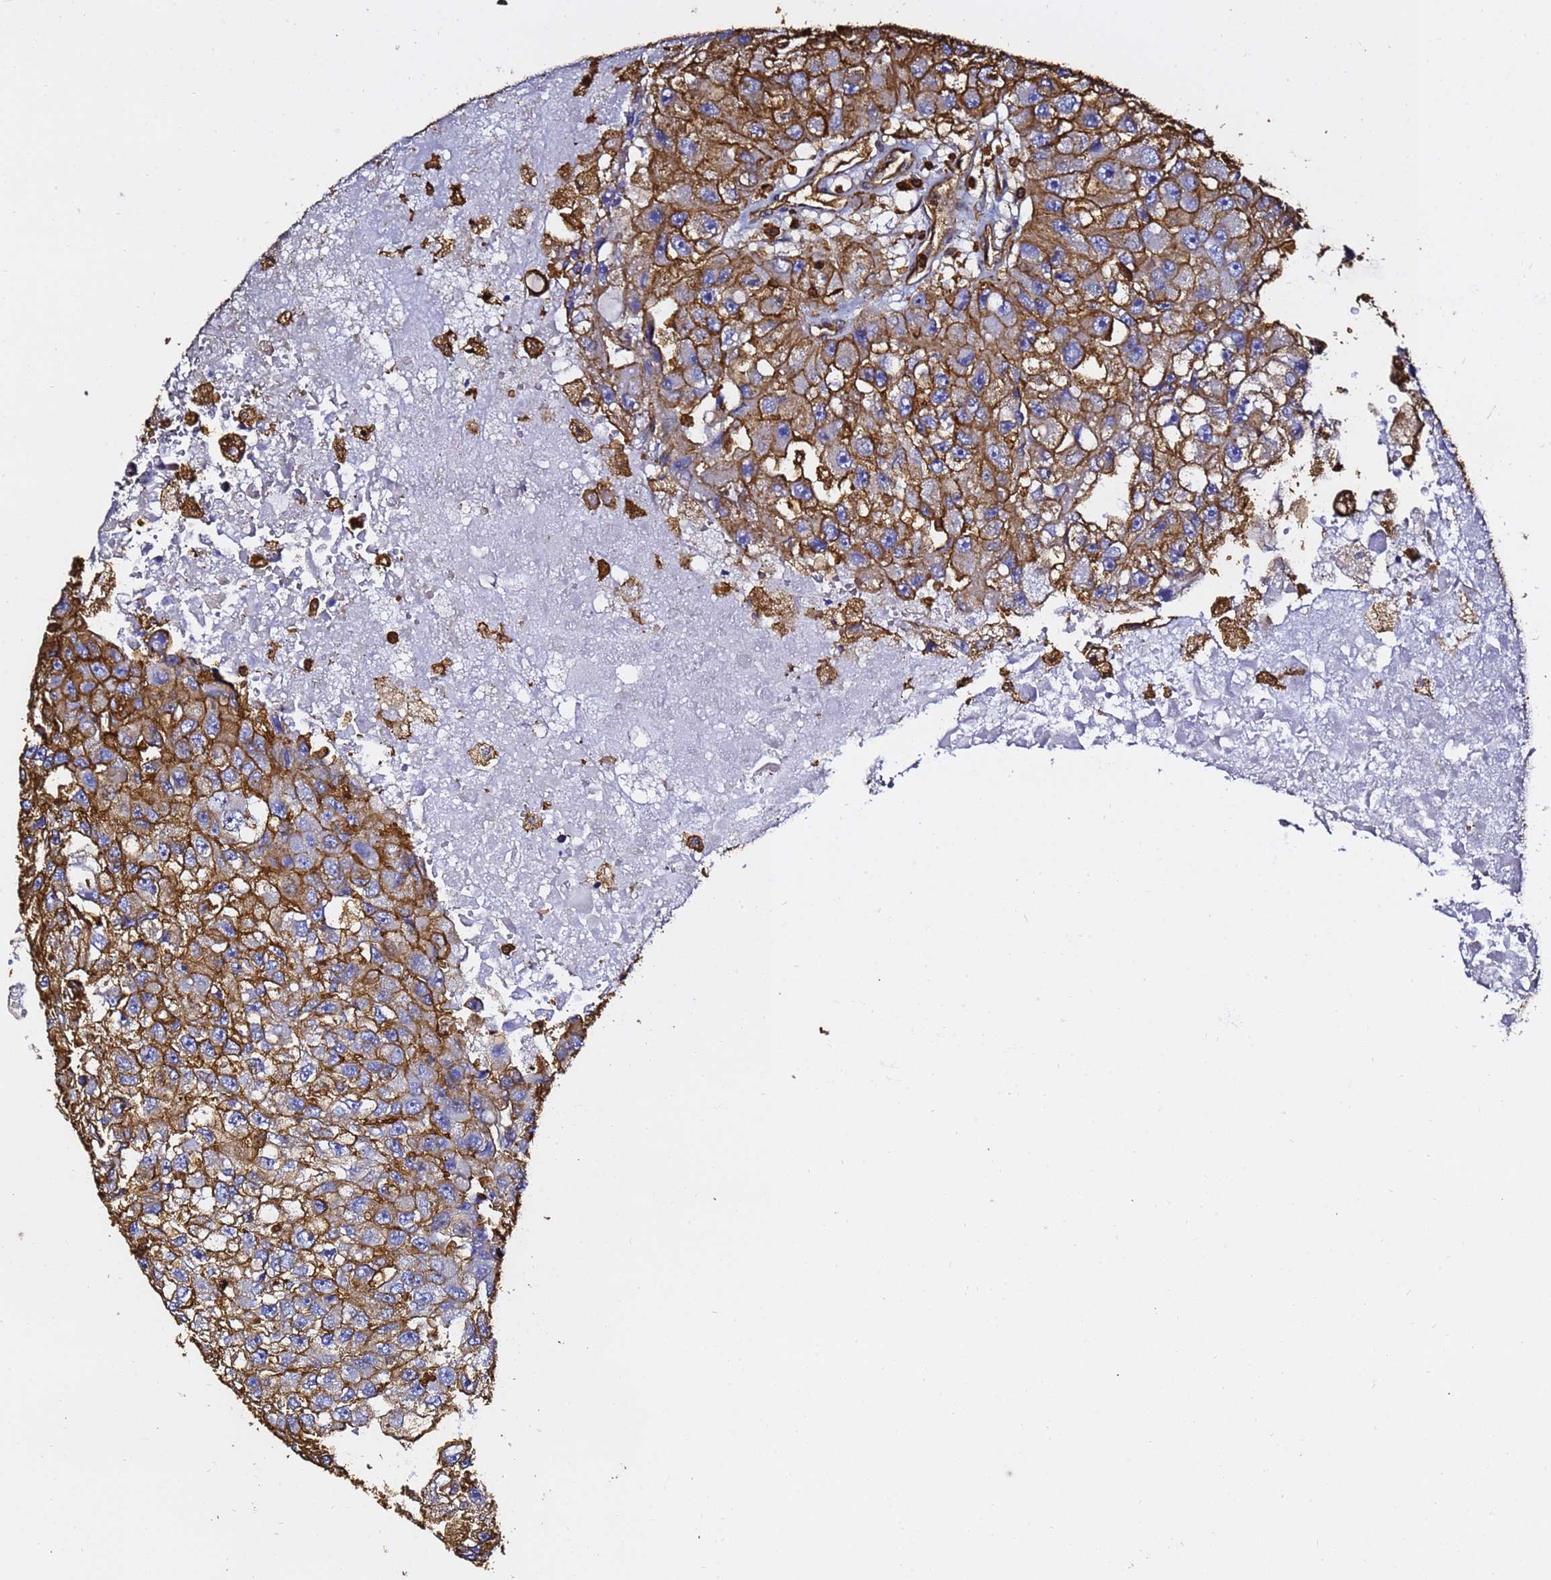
{"staining": {"intensity": "moderate", "quantity": "25%-75%", "location": "cytoplasmic/membranous"}, "tissue": "renal cancer", "cell_type": "Tumor cells", "image_type": "cancer", "snomed": [{"axis": "morphology", "description": "Adenocarcinoma, NOS"}, {"axis": "topography", "description": "Kidney"}], "caption": "A medium amount of moderate cytoplasmic/membranous positivity is appreciated in about 25%-75% of tumor cells in renal cancer tissue.", "gene": "ACTB", "patient": {"sex": "male", "age": 63}}